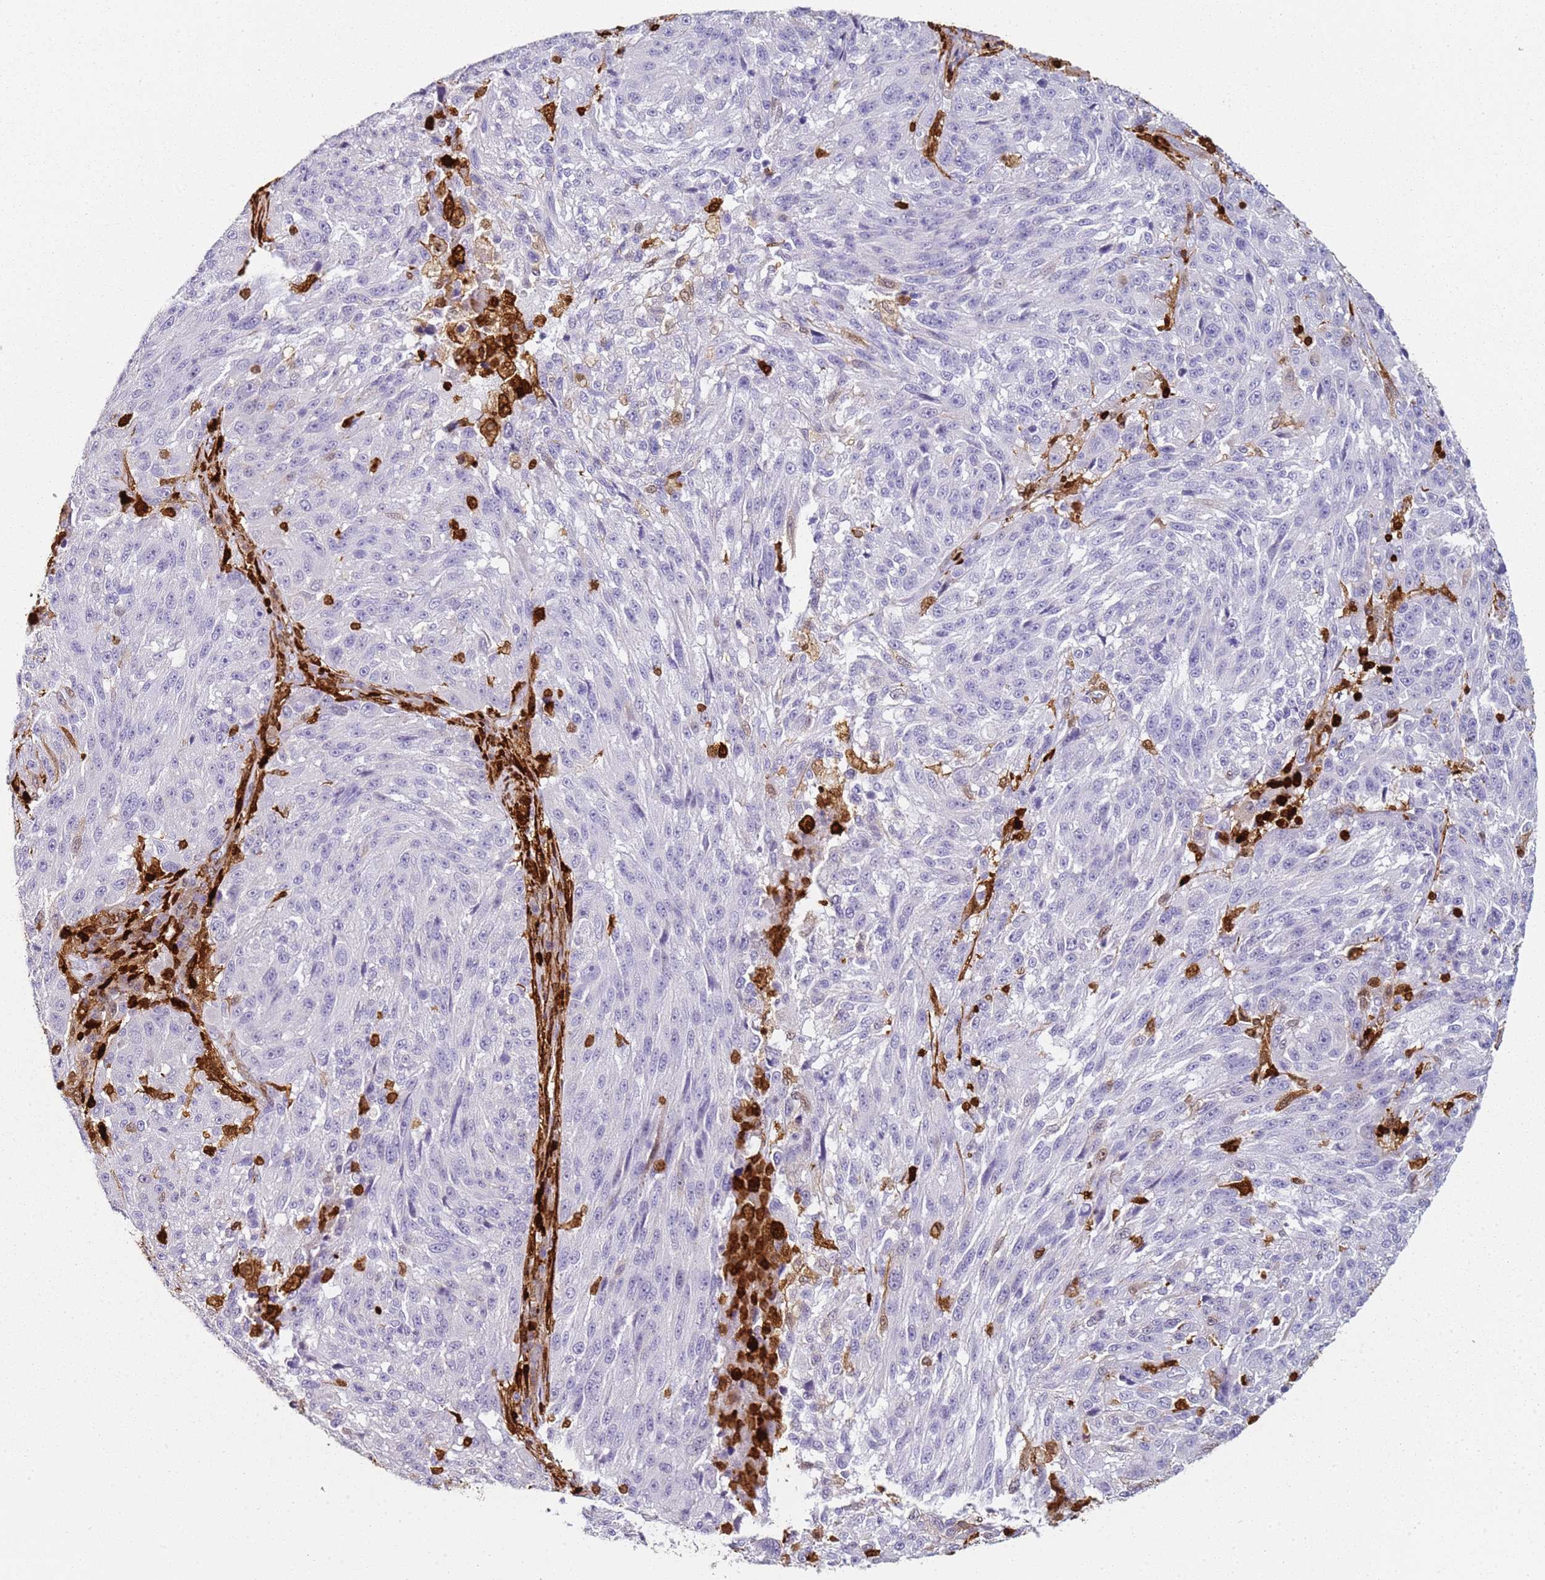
{"staining": {"intensity": "negative", "quantity": "none", "location": "none"}, "tissue": "melanoma", "cell_type": "Tumor cells", "image_type": "cancer", "snomed": [{"axis": "morphology", "description": "Malignant melanoma, NOS"}, {"axis": "topography", "description": "Skin"}], "caption": "Micrograph shows no protein positivity in tumor cells of melanoma tissue.", "gene": "S100A4", "patient": {"sex": "male", "age": 53}}